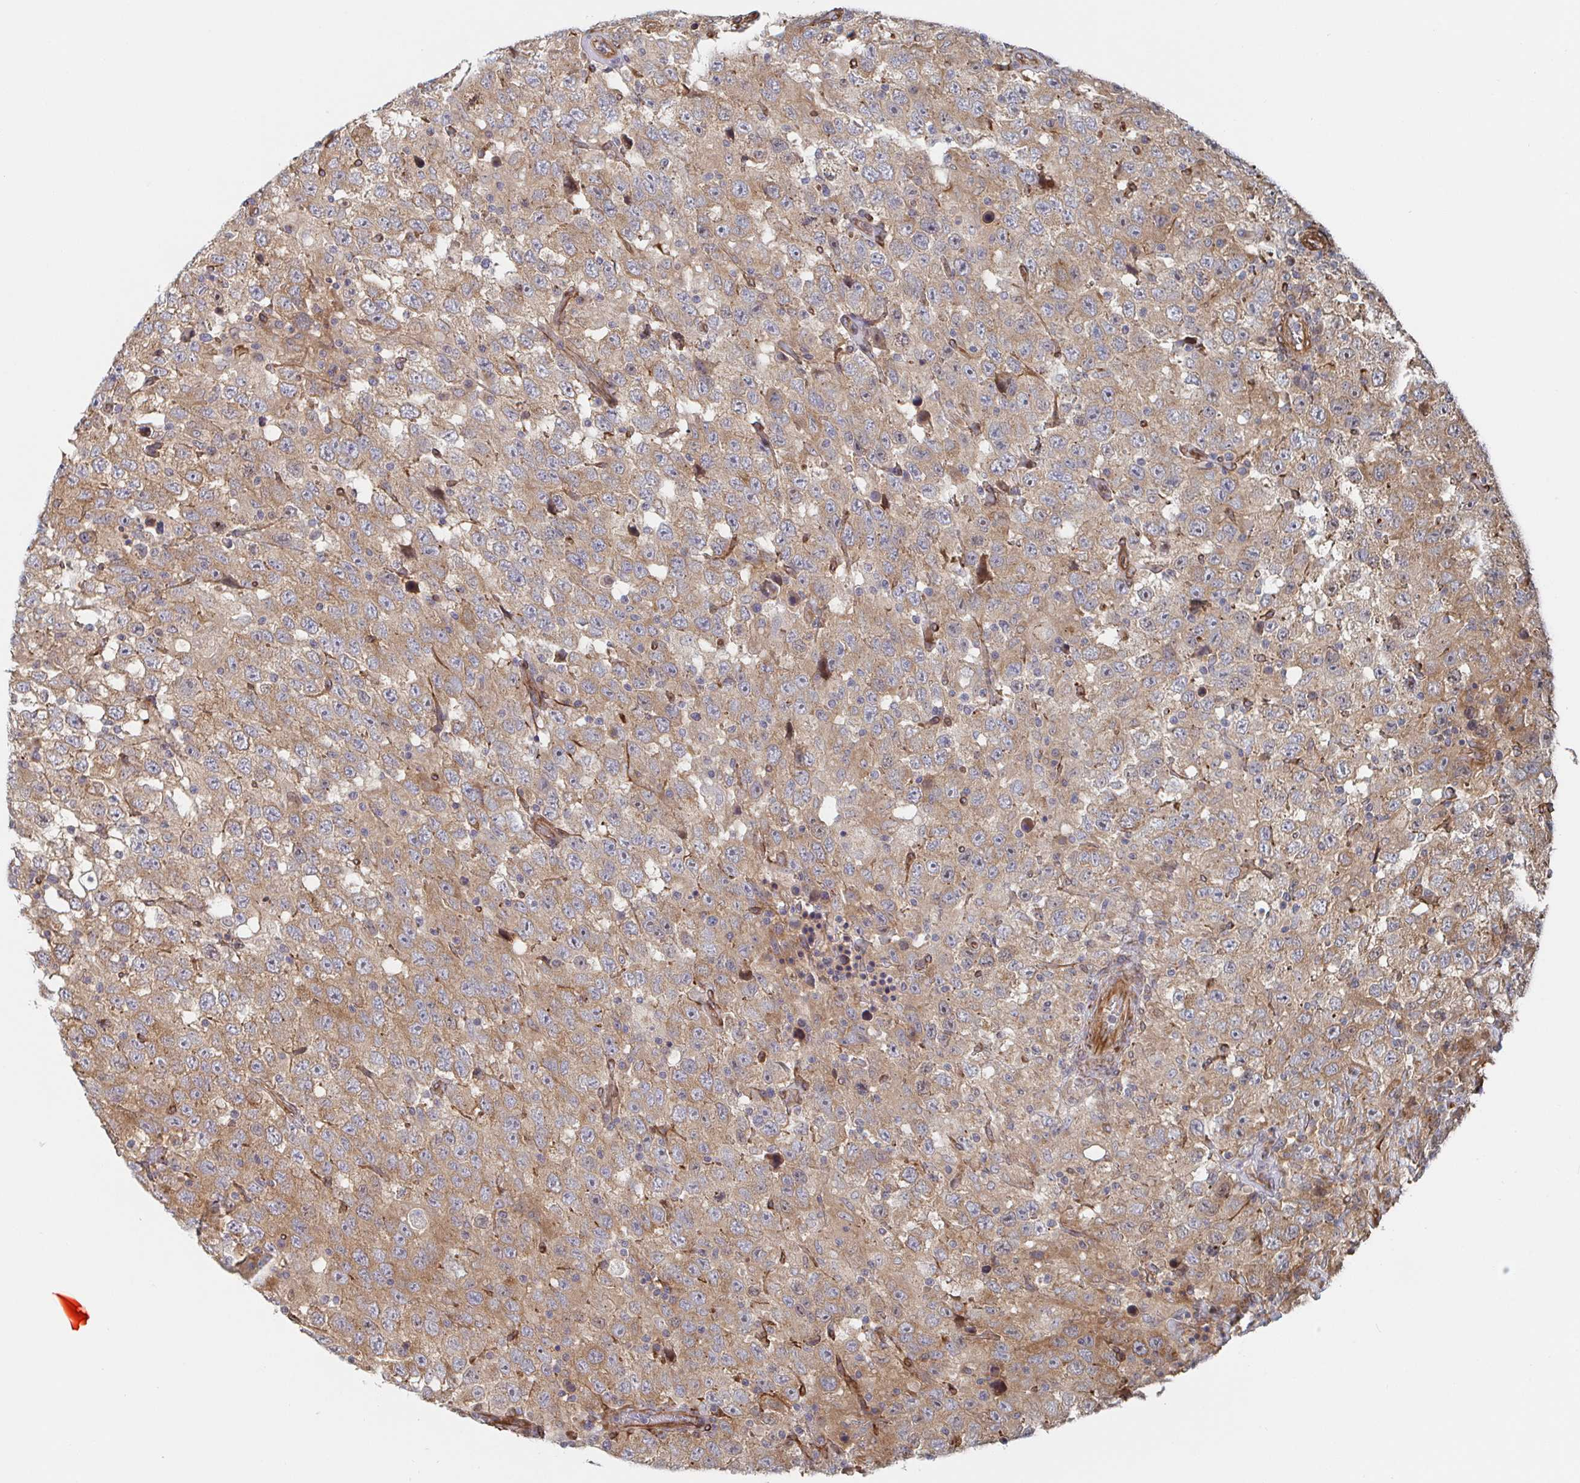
{"staining": {"intensity": "weak", "quantity": ">75%", "location": "cytoplasmic/membranous"}, "tissue": "testis cancer", "cell_type": "Tumor cells", "image_type": "cancer", "snomed": [{"axis": "morphology", "description": "Seminoma, NOS"}, {"axis": "topography", "description": "Testis"}], "caption": "DAB (3,3'-diaminobenzidine) immunohistochemical staining of human seminoma (testis) exhibits weak cytoplasmic/membranous protein positivity in about >75% of tumor cells.", "gene": "DVL3", "patient": {"sex": "male", "age": 41}}